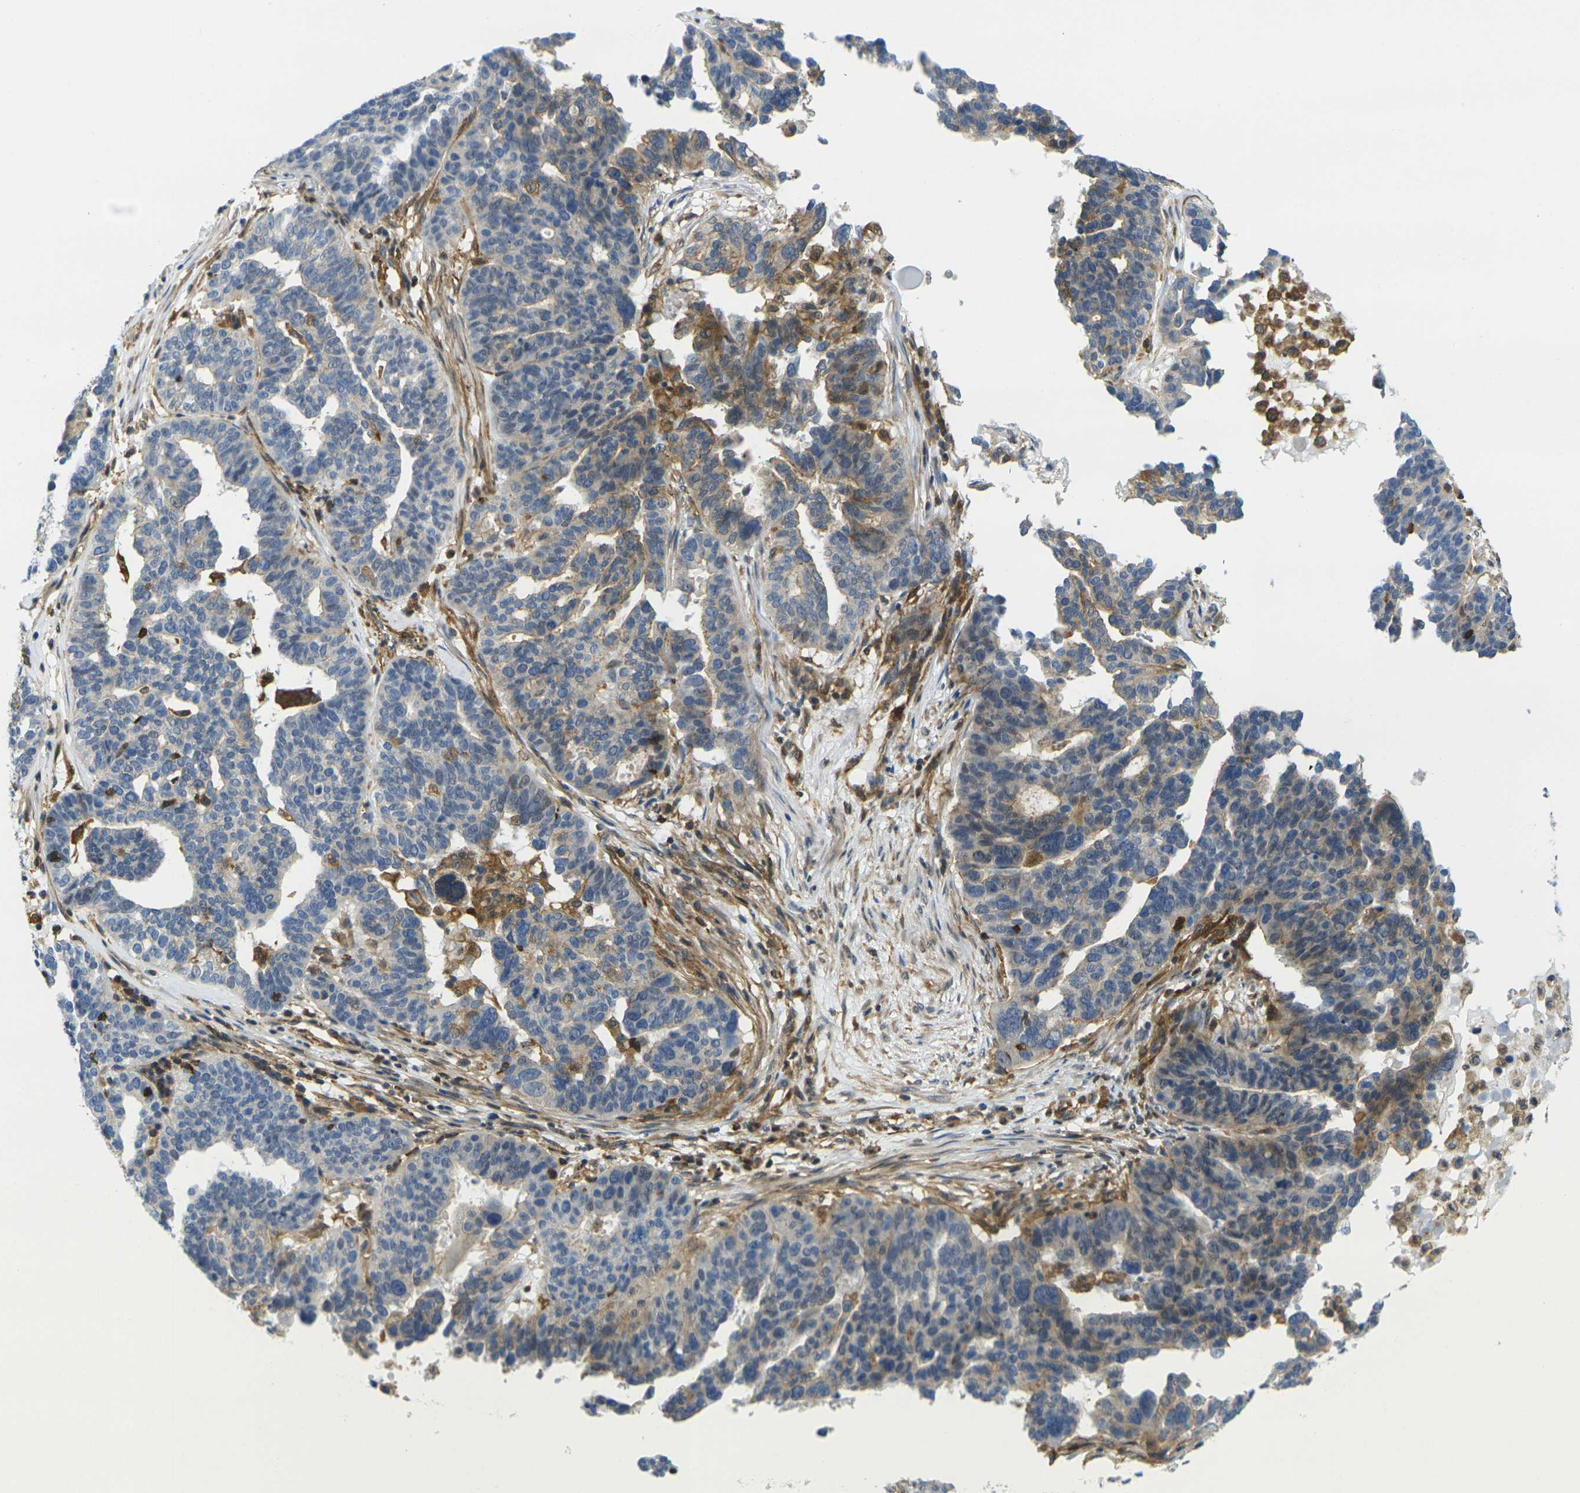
{"staining": {"intensity": "moderate", "quantity": "<25%", "location": "cytoplasmic/membranous"}, "tissue": "ovarian cancer", "cell_type": "Tumor cells", "image_type": "cancer", "snomed": [{"axis": "morphology", "description": "Cystadenocarcinoma, serous, NOS"}, {"axis": "topography", "description": "Ovary"}], "caption": "Serous cystadenocarcinoma (ovarian) stained for a protein exhibits moderate cytoplasmic/membranous positivity in tumor cells.", "gene": "LASP1", "patient": {"sex": "female", "age": 59}}